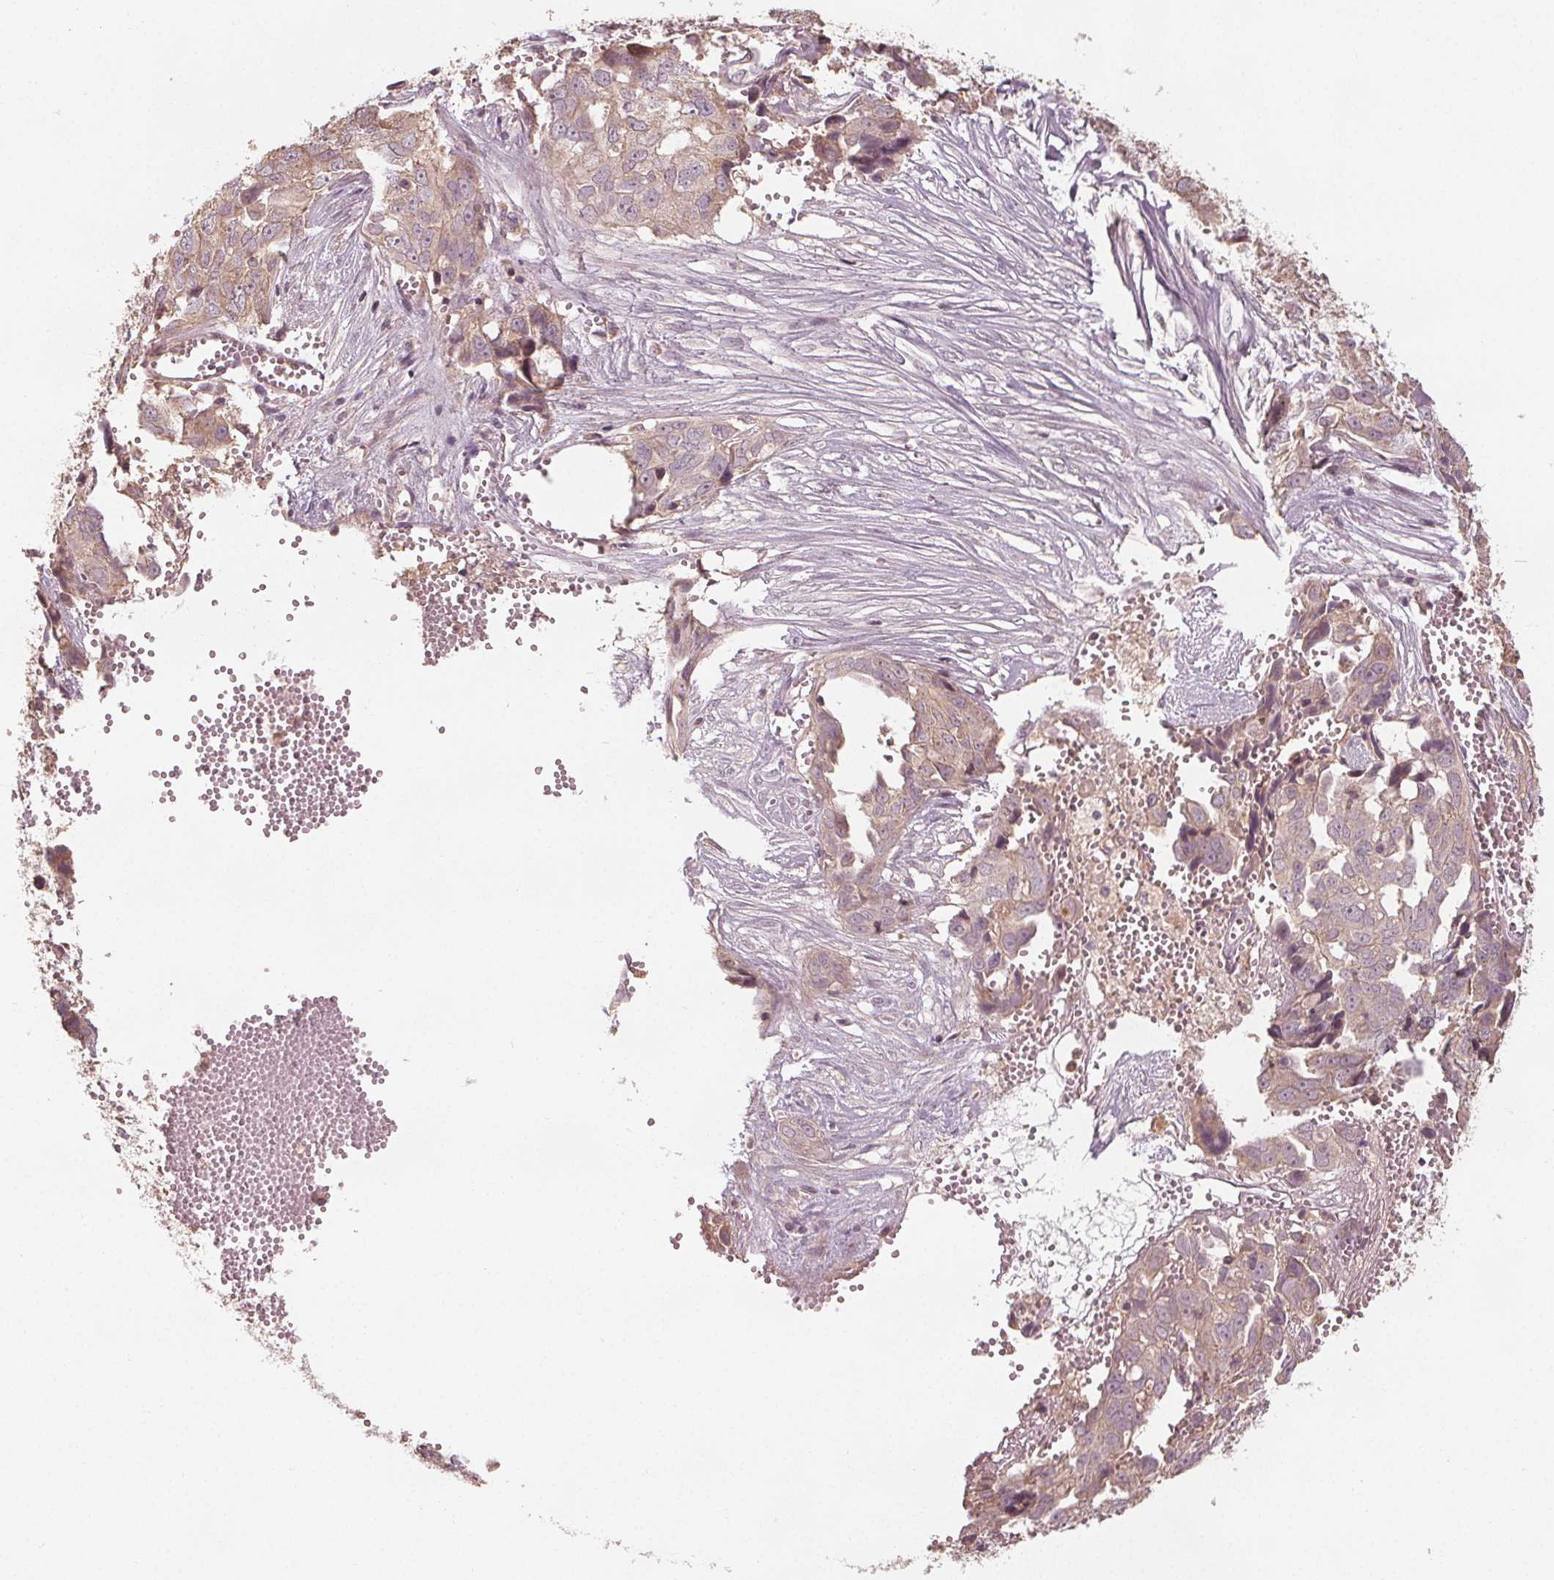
{"staining": {"intensity": "weak", "quantity": "<25%", "location": "cytoplasmic/membranous"}, "tissue": "ovarian cancer", "cell_type": "Tumor cells", "image_type": "cancer", "snomed": [{"axis": "morphology", "description": "Carcinoma, endometroid"}, {"axis": "topography", "description": "Ovary"}], "caption": "A photomicrograph of ovarian endometroid carcinoma stained for a protein exhibits no brown staining in tumor cells.", "gene": "GNB2", "patient": {"sex": "female", "age": 70}}